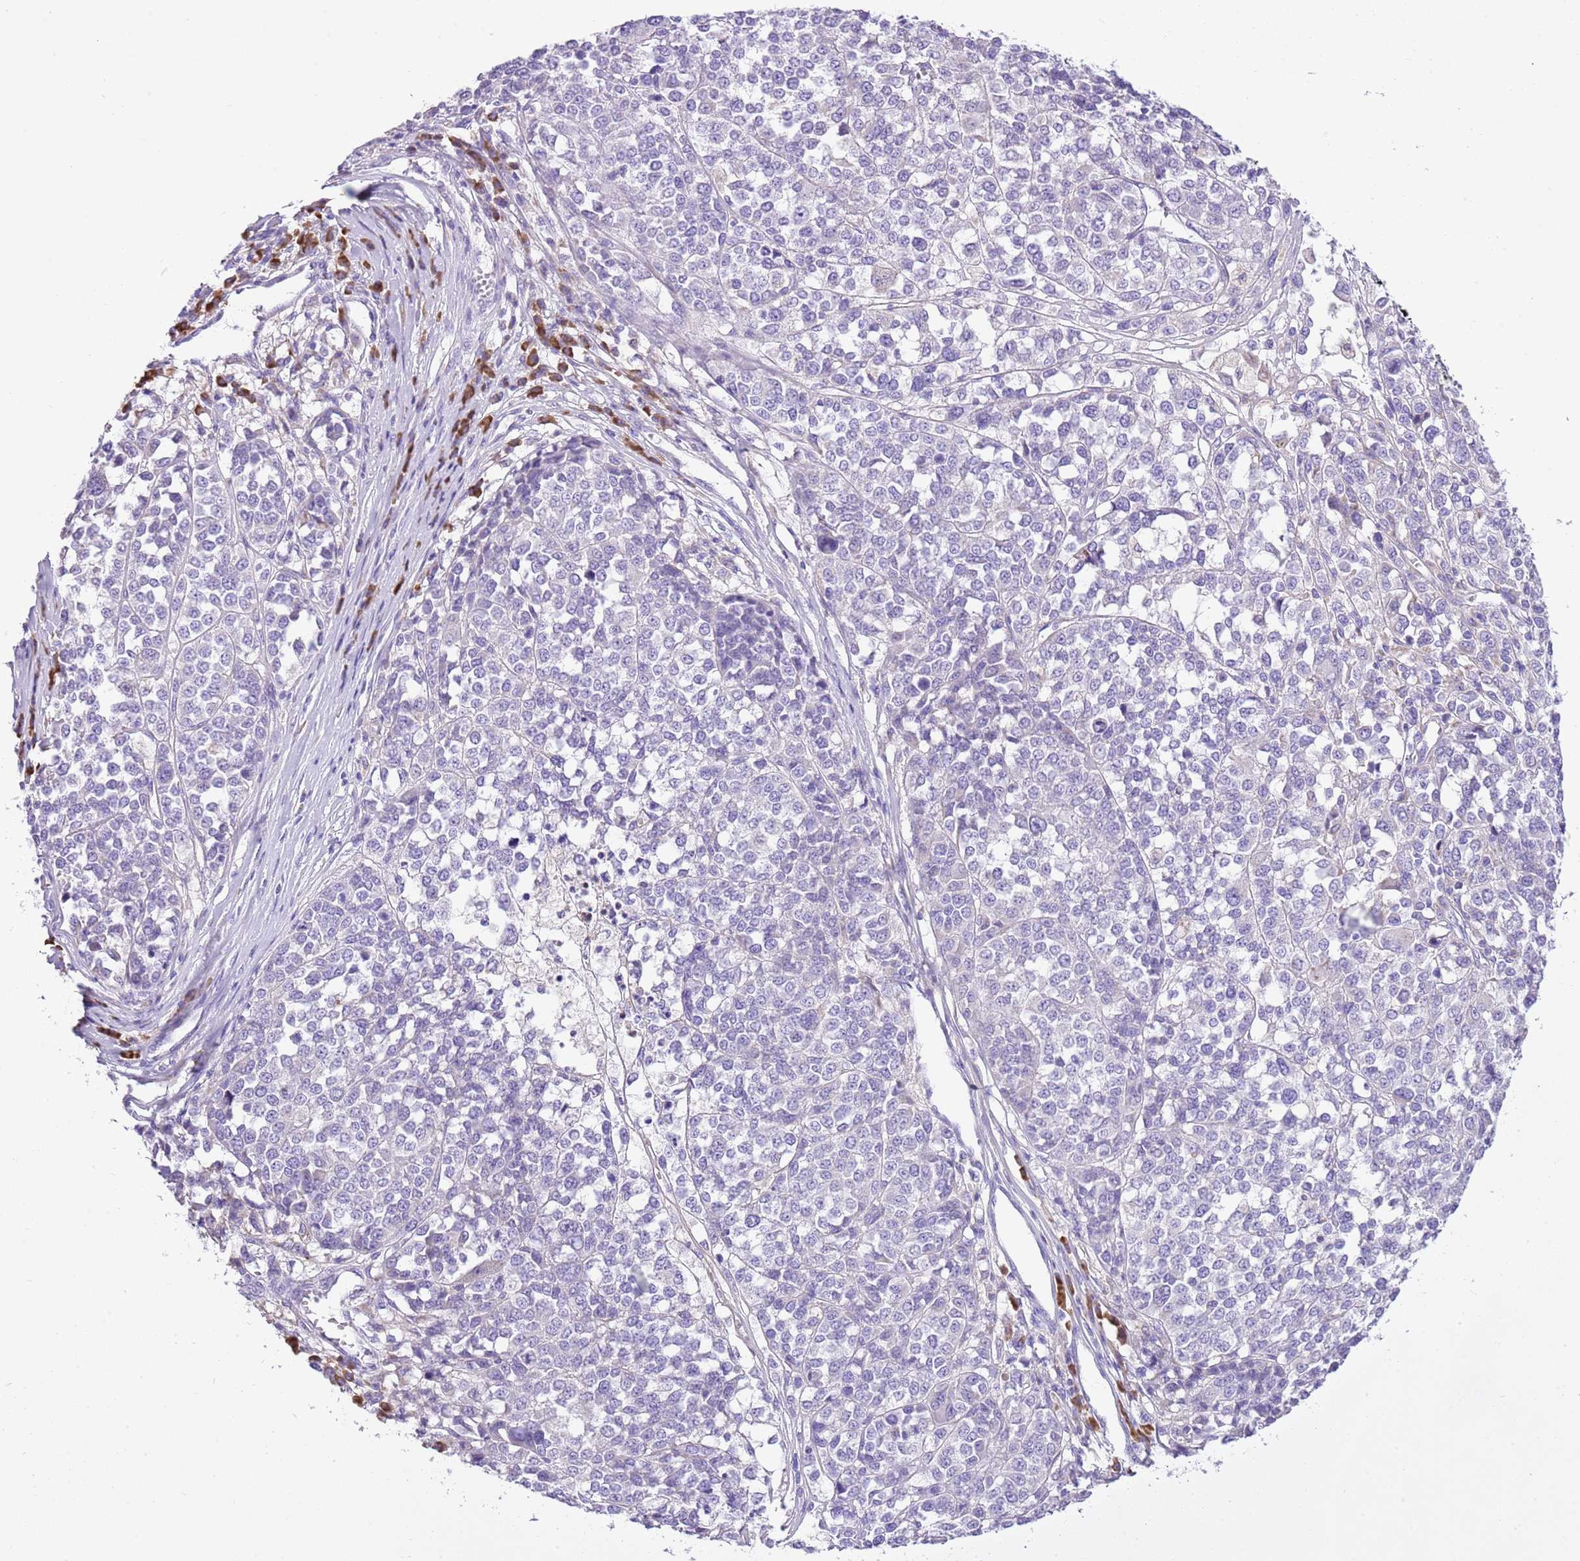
{"staining": {"intensity": "negative", "quantity": "none", "location": "none"}, "tissue": "melanoma", "cell_type": "Tumor cells", "image_type": "cancer", "snomed": [{"axis": "morphology", "description": "Malignant melanoma, Metastatic site"}, {"axis": "topography", "description": "Lymph node"}], "caption": "This is an IHC histopathology image of malignant melanoma (metastatic site). There is no staining in tumor cells.", "gene": "AAR2", "patient": {"sex": "male", "age": 44}}